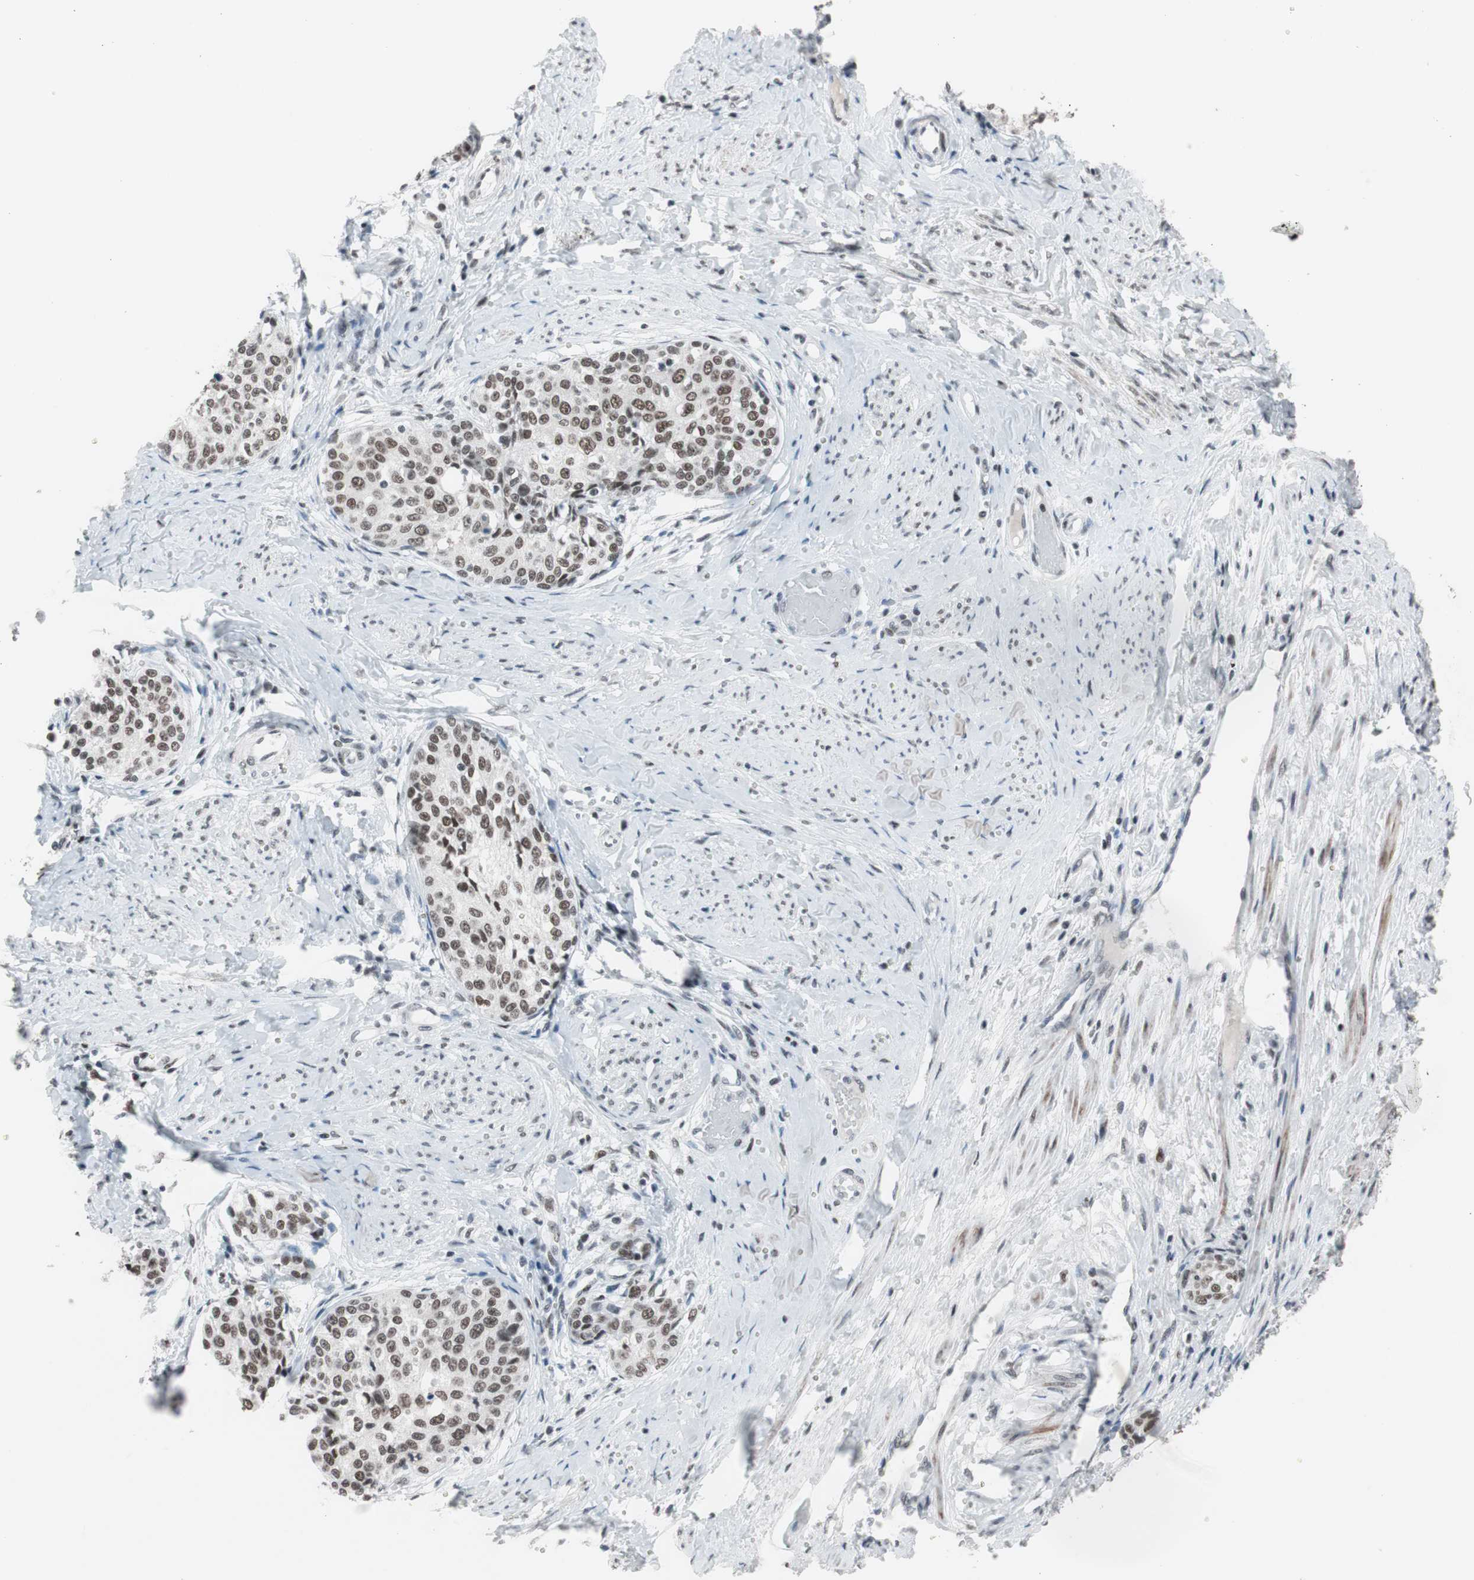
{"staining": {"intensity": "moderate", "quantity": ">75%", "location": "nuclear"}, "tissue": "cervical cancer", "cell_type": "Tumor cells", "image_type": "cancer", "snomed": [{"axis": "morphology", "description": "Squamous cell carcinoma, NOS"}, {"axis": "morphology", "description": "Adenocarcinoma, NOS"}, {"axis": "topography", "description": "Cervix"}], "caption": "Moderate nuclear staining for a protein is present in approximately >75% of tumor cells of cervical squamous cell carcinoma using IHC.", "gene": "ARID1A", "patient": {"sex": "female", "age": 52}}